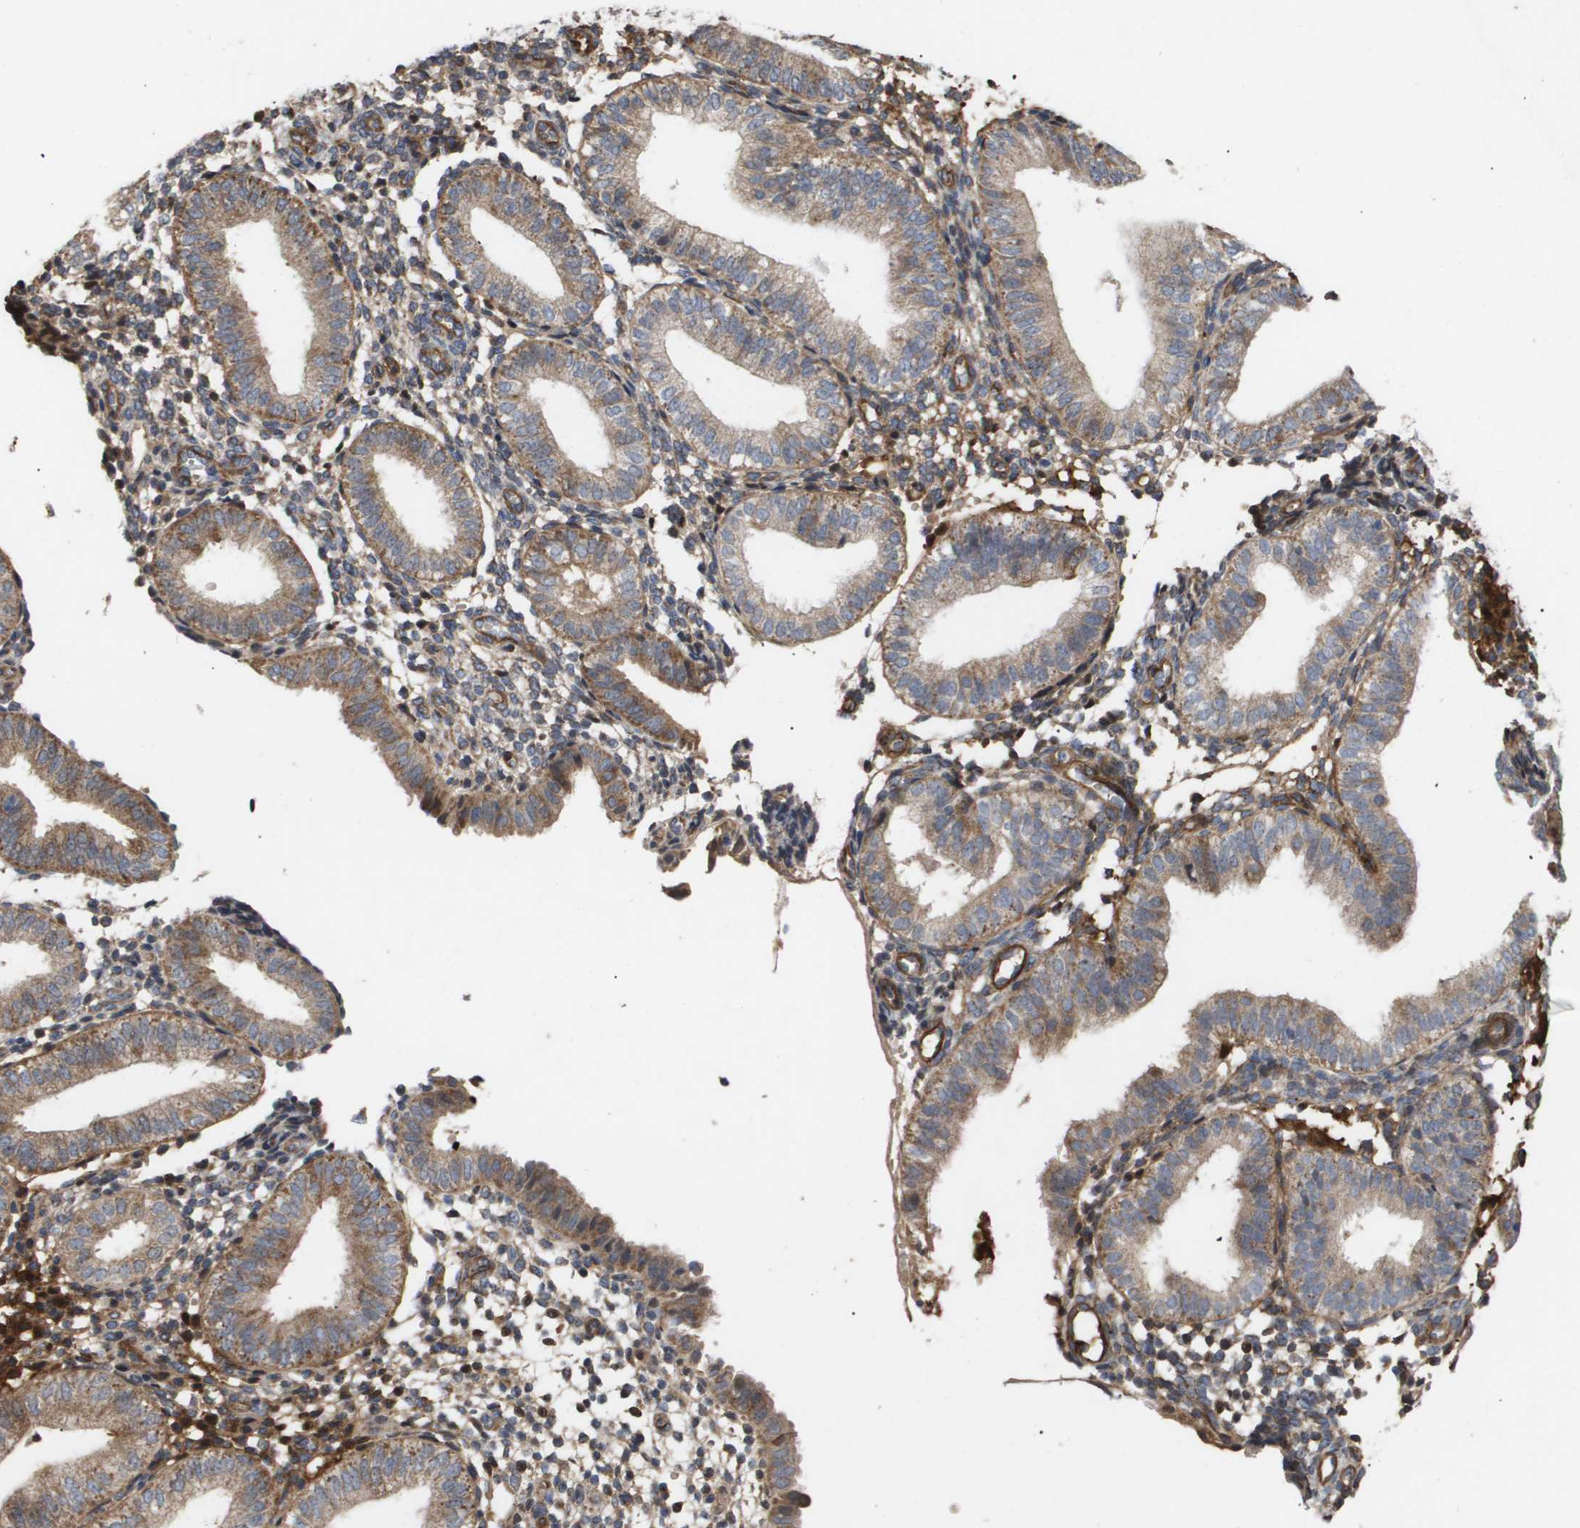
{"staining": {"intensity": "moderate", "quantity": ">75%", "location": "cytoplasmic/membranous"}, "tissue": "endometrium", "cell_type": "Cells in endometrial stroma", "image_type": "normal", "snomed": [{"axis": "morphology", "description": "Normal tissue, NOS"}, {"axis": "topography", "description": "Endometrium"}], "caption": "This is an image of IHC staining of unremarkable endometrium, which shows moderate positivity in the cytoplasmic/membranous of cells in endometrial stroma.", "gene": "TNS1", "patient": {"sex": "female", "age": 39}}